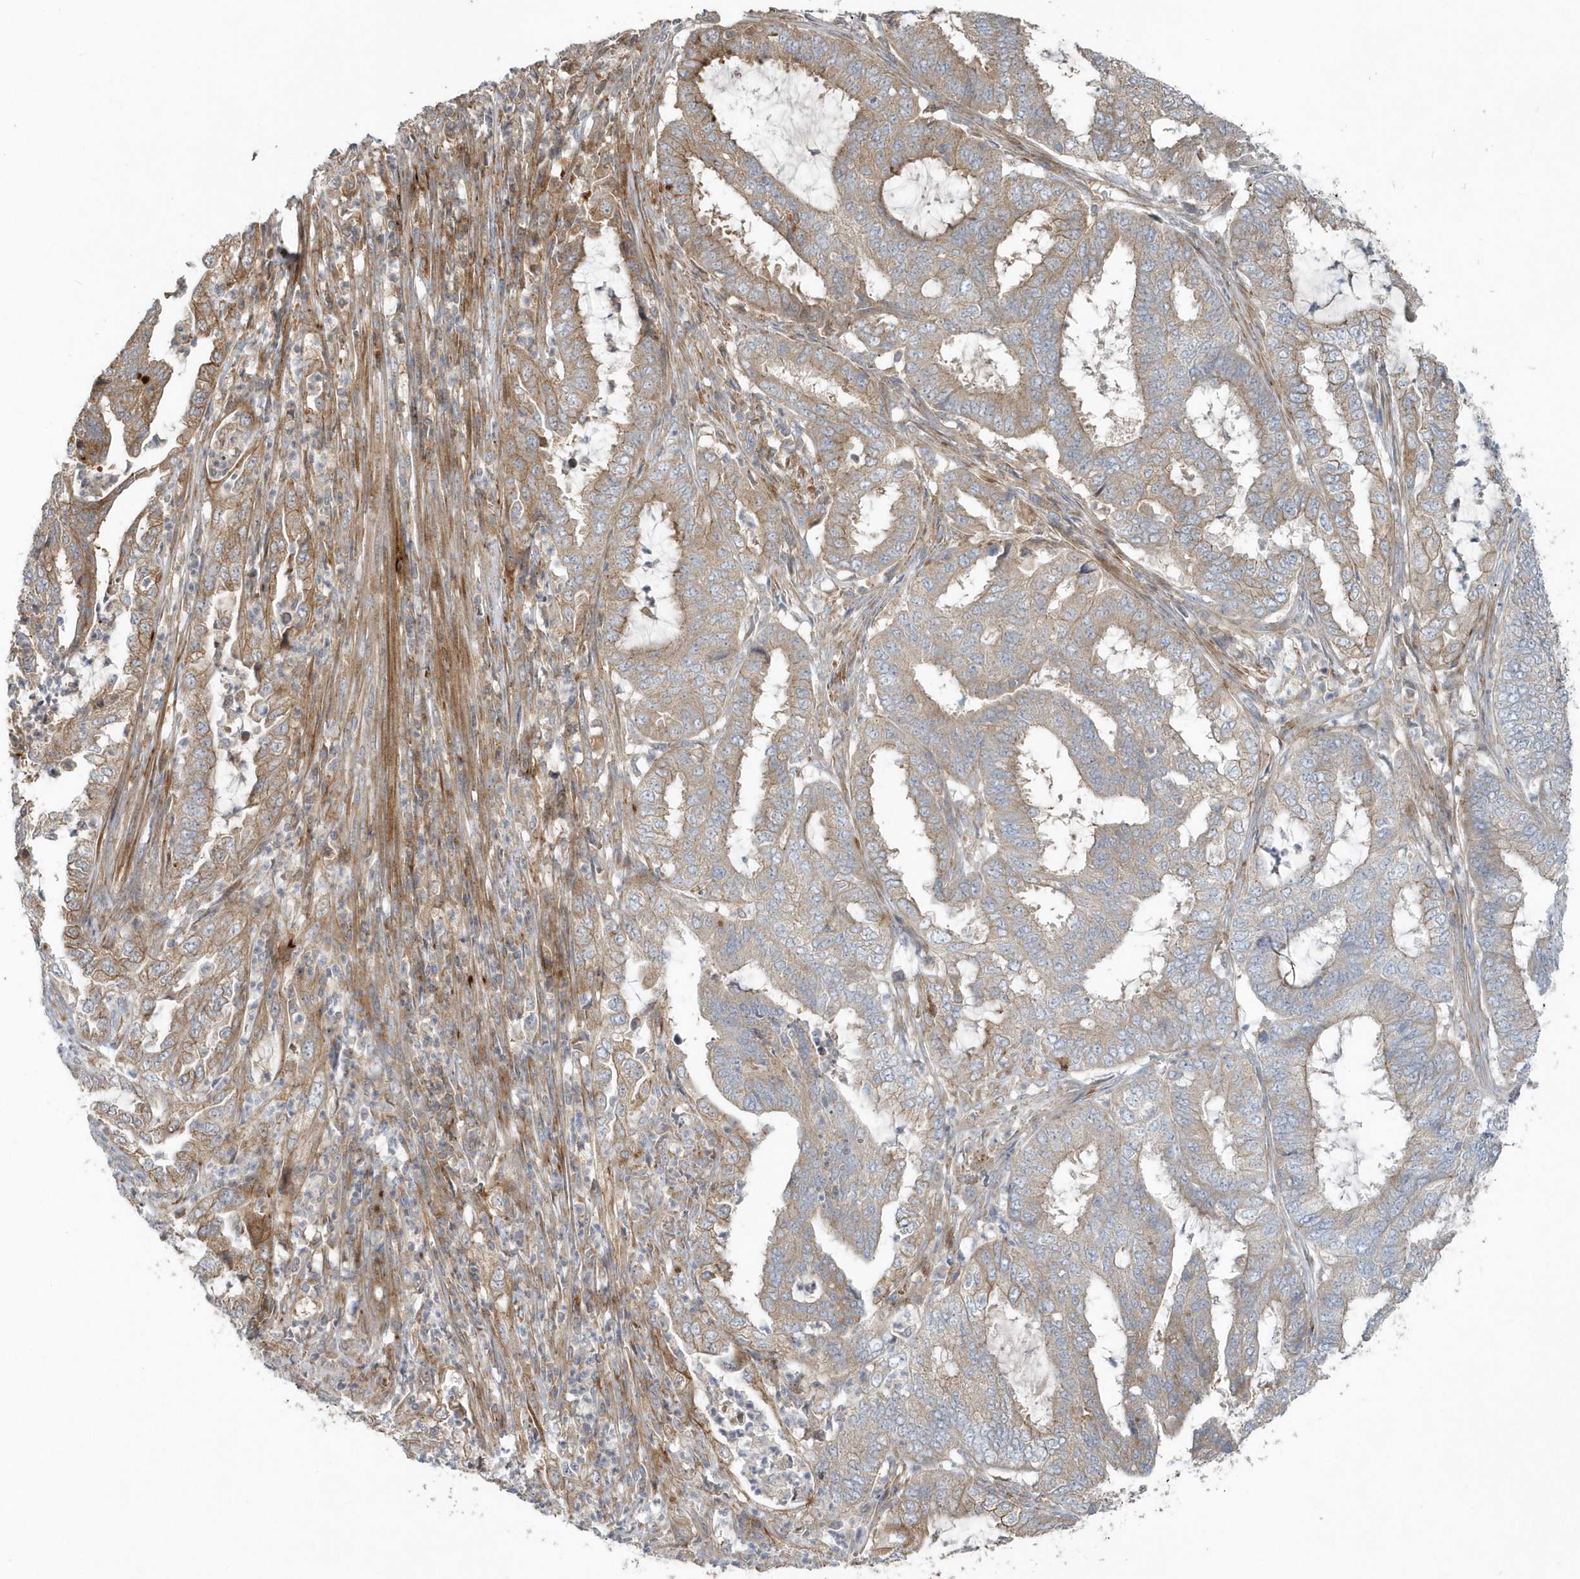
{"staining": {"intensity": "weak", "quantity": ">75%", "location": "cytoplasmic/membranous"}, "tissue": "endometrial cancer", "cell_type": "Tumor cells", "image_type": "cancer", "snomed": [{"axis": "morphology", "description": "Adenocarcinoma, NOS"}, {"axis": "topography", "description": "Endometrium"}], "caption": "DAB immunohistochemical staining of human adenocarcinoma (endometrial) displays weak cytoplasmic/membranous protein staining in approximately >75% of tumor cells.", "gene": "MMUT", "patient": {"sex": "female", "age": 51}}